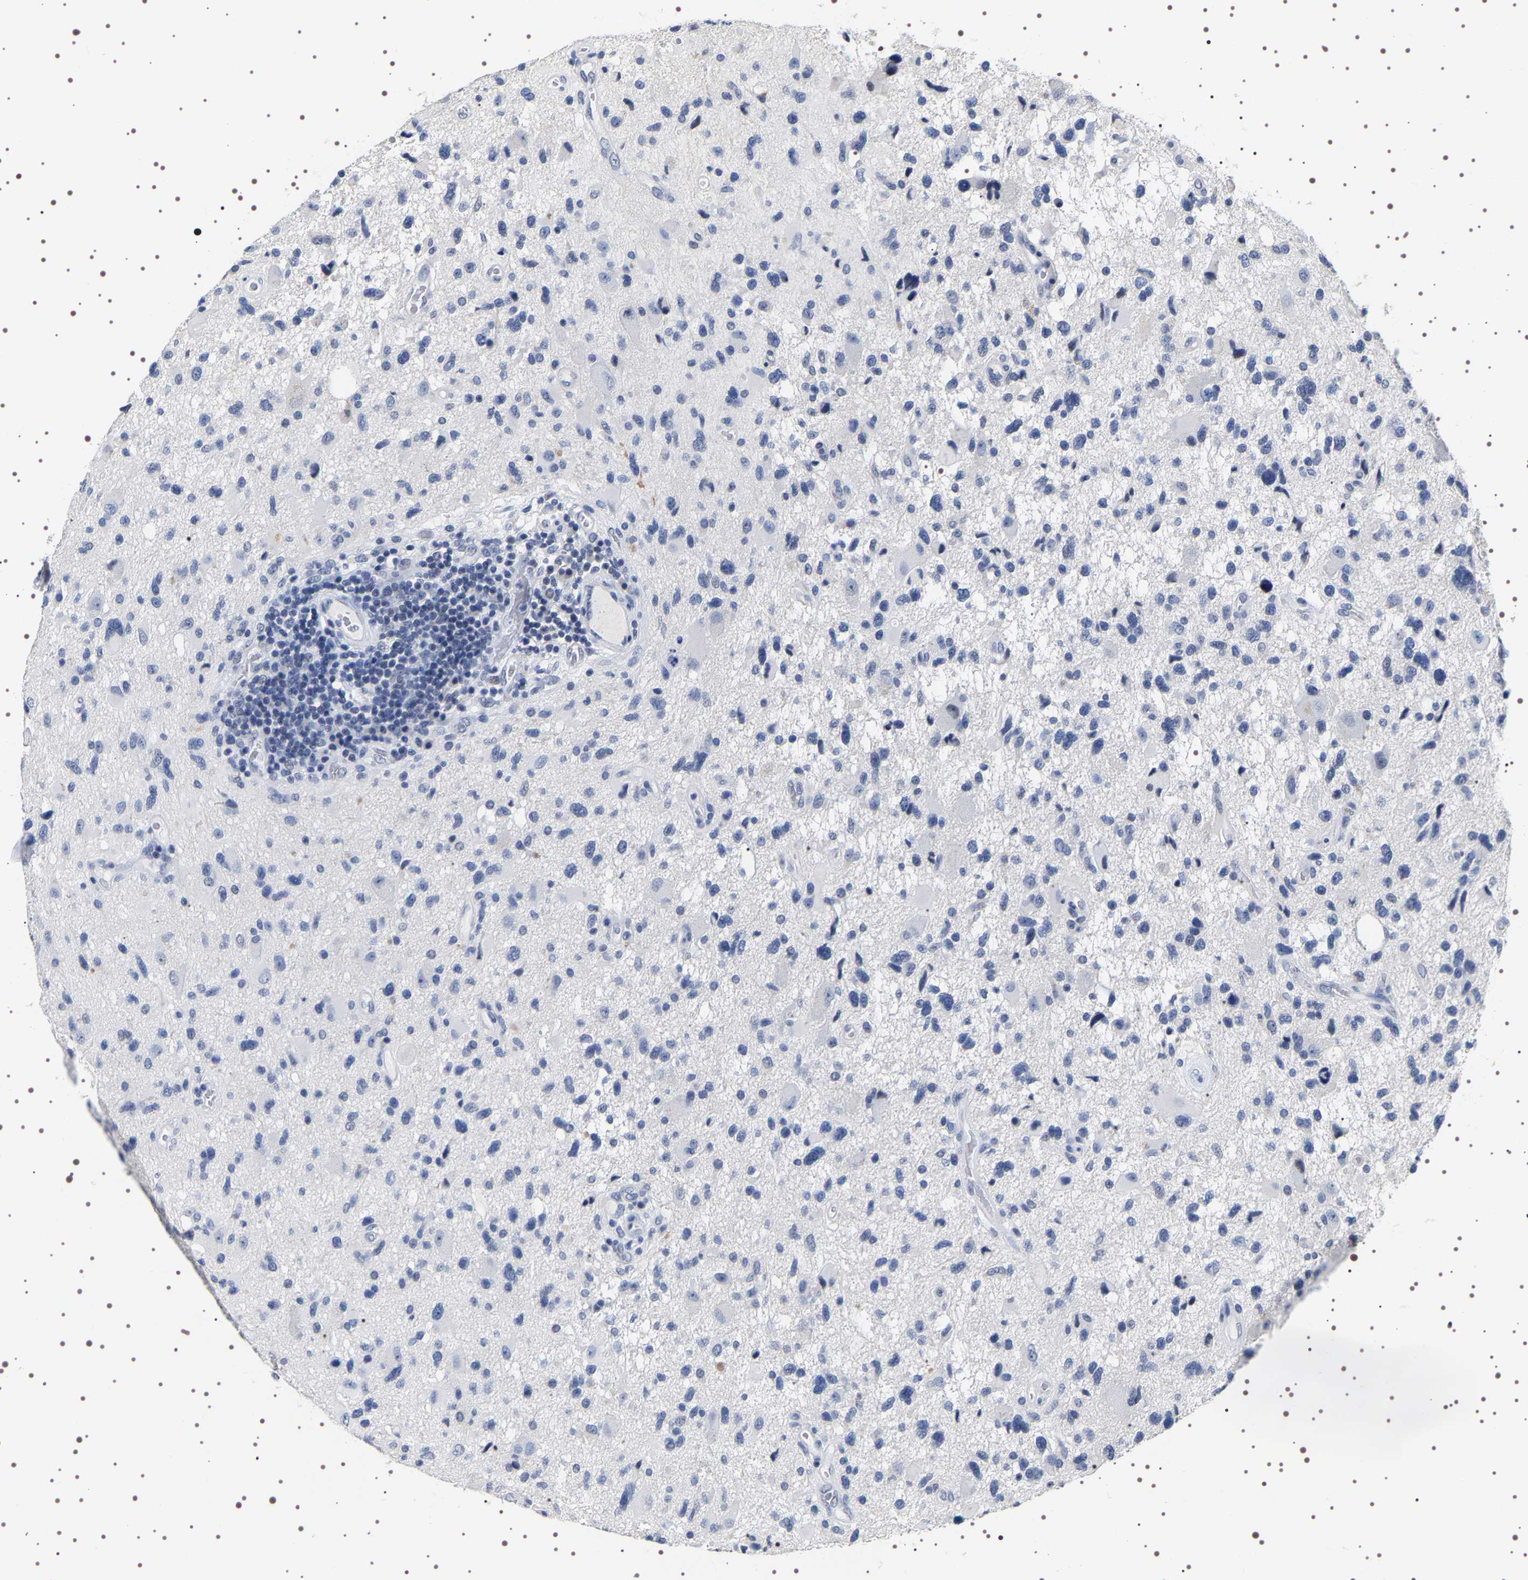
{"staining": {"intensity": "negative", "quantity": "none", "location": "none"}, "tissue": "glioma", "cell_type": "Tumor cells", "image_type": "cancer", "snomed": [{"axis": "morphology", "description": "Glioma, malignant, High grade"}, {"axis": "topography", "description": "Brain"}], "caption": "An IHC histopathology image of glioma is shown. There is no staining in tumor cells of glioma. Brightfield microscopy of IHC stained with DAB (brown) and hematoxylin (blue), captured at high magnification.", "gene": "UBQLN3", "patient": {"sex": "male", "age": 33}}